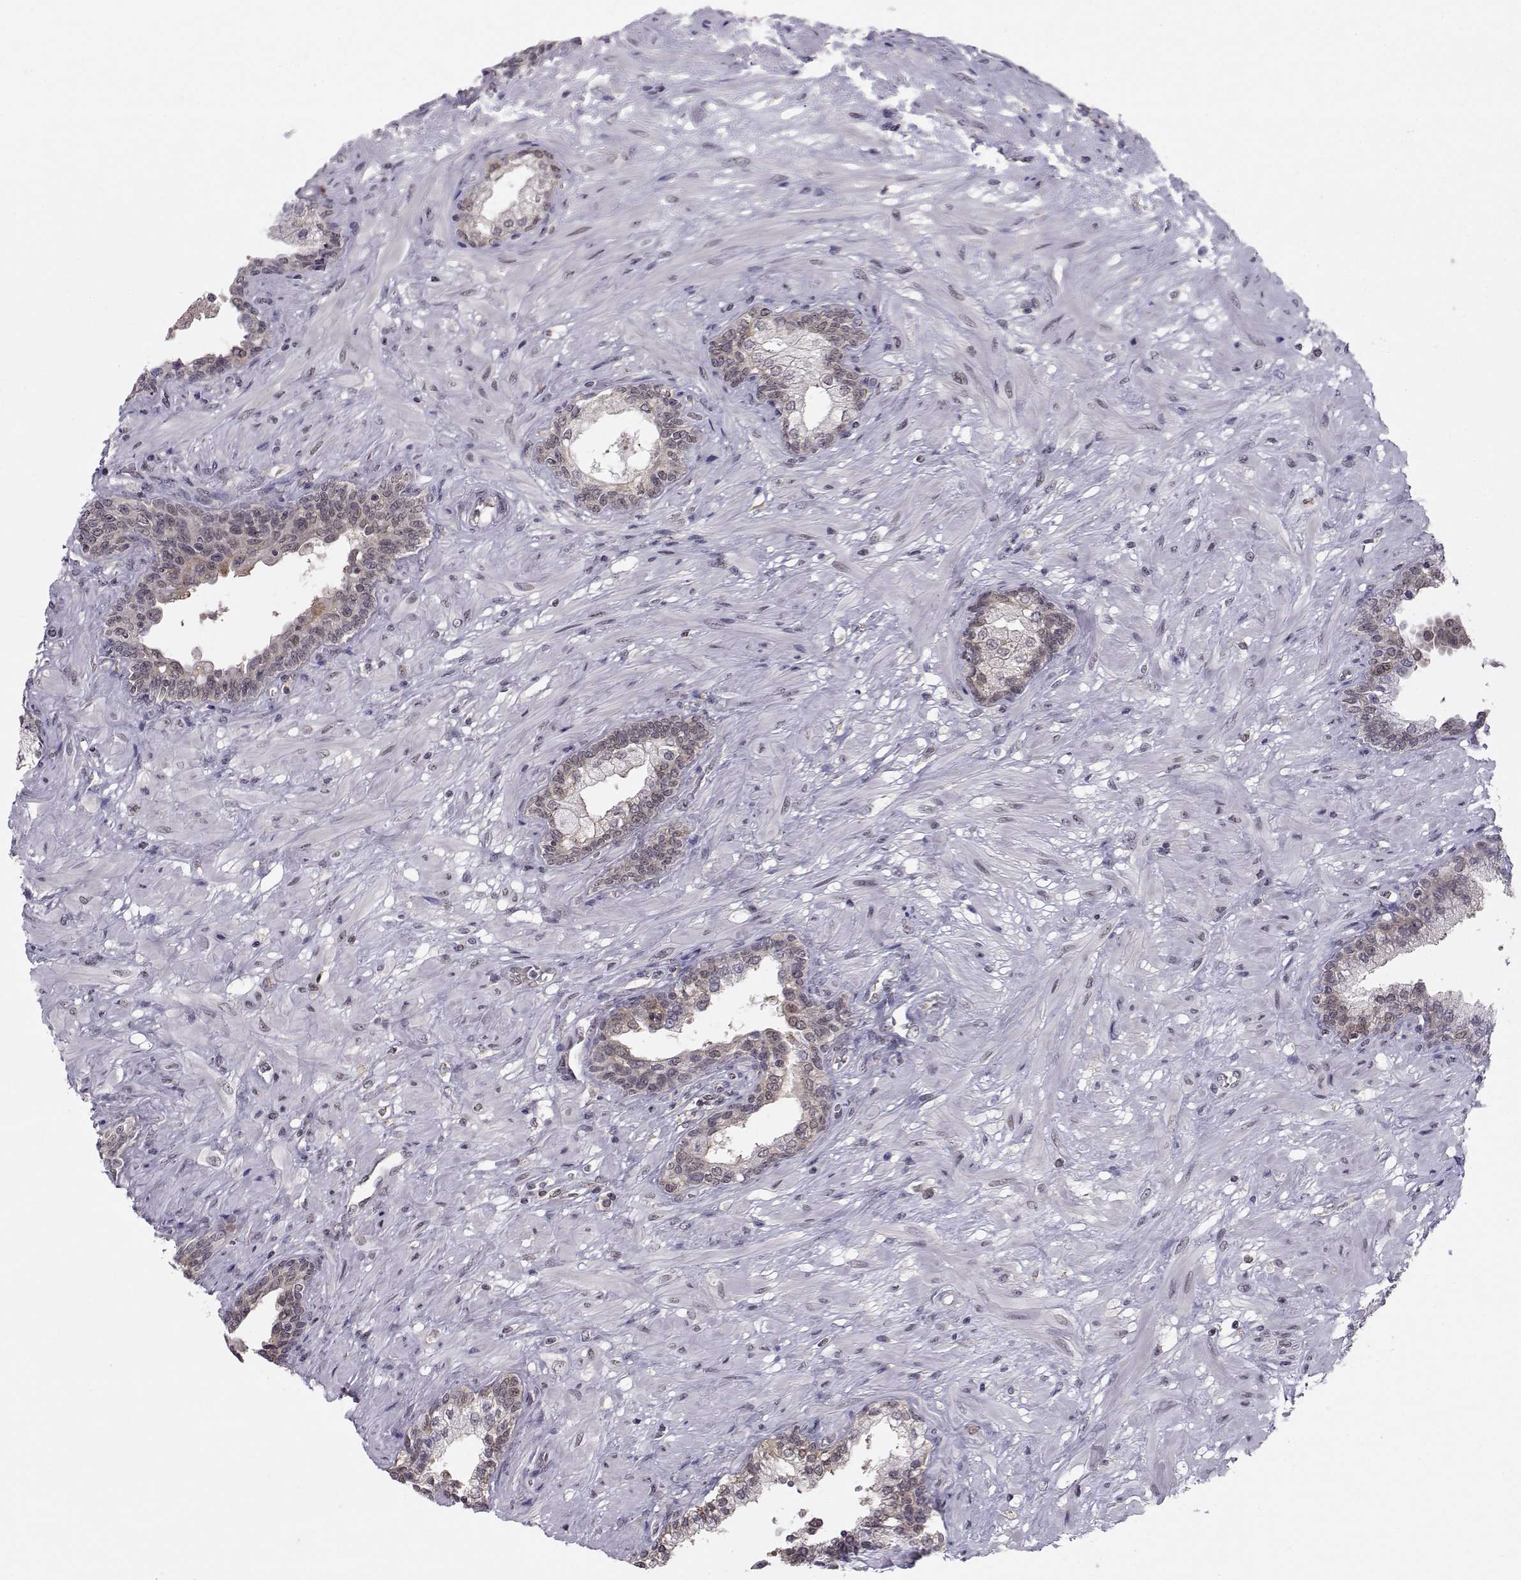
{"staining": {"intensity": "negative", "quantity": "none", "location": "none"}, "tissue": "prostate", "cell_type": "Glandular cells", "image_type": "normal", "snomed": [{"axis": "morphology", "description": "Normal tissue, NOS"}, {"axis": "topography", "description": "Prostate"}], "caption": "This is an immunohistochemistry micrograph of benign human prostate. There is no staining in glandular cells.", "gene": "KIF13B", "patient": {"sex": "male", "age": 63}}